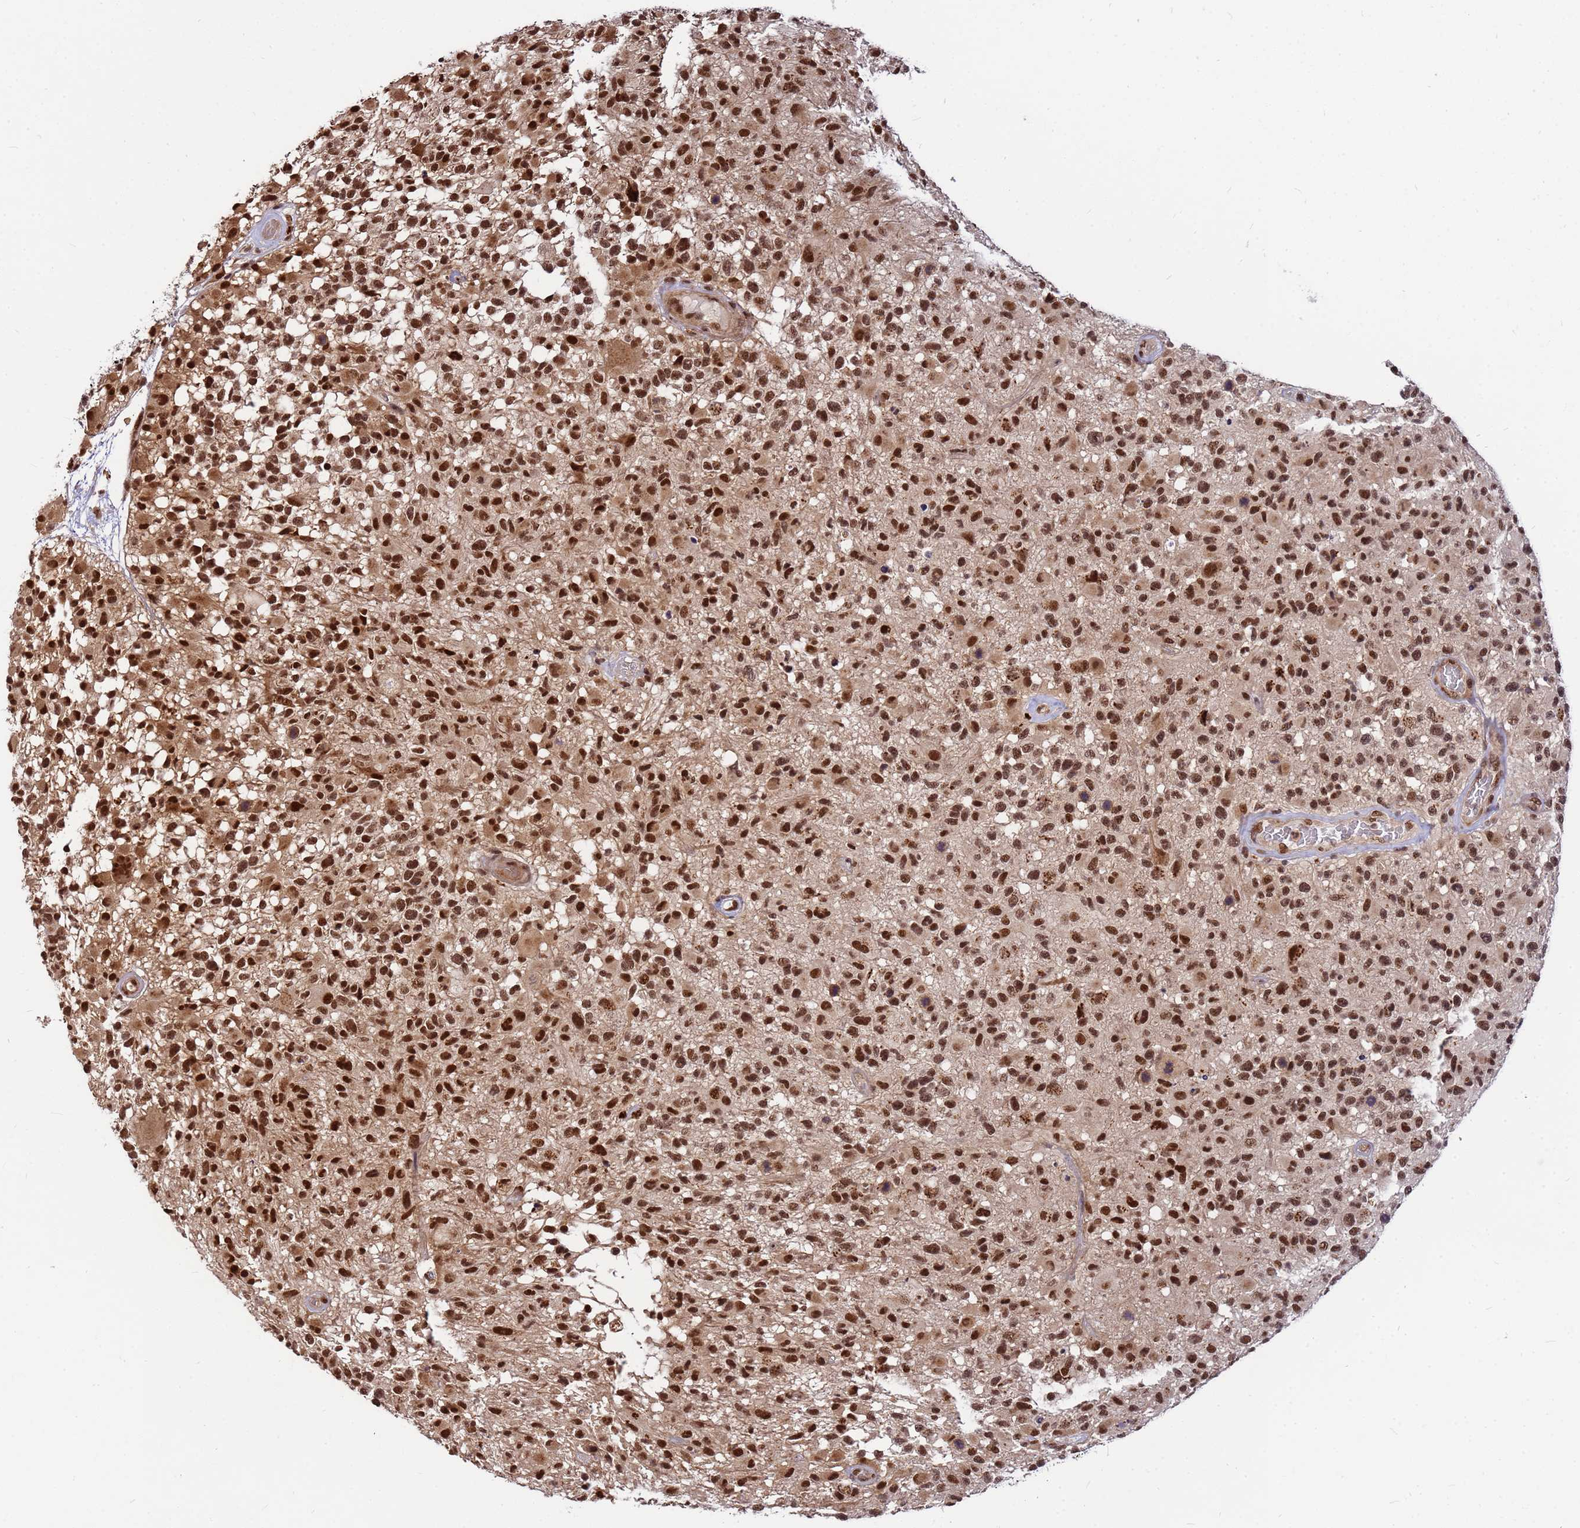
{"staining": {"intensity": "strong", "quantity": ">75%", "location": "cytoplasmic/membranous,nuclear"}, "tissue": "glioma", "cell_type": "Tumor cells", "image_type": "cancer", "snomed": [{"axis": "morphology", "description": "Glioma, malignant, High grade"}, {"axis": "morphology", "description": "Glioblastoma, NOS"}, {"axis": "topography", "description": "Brain"}], "caption": "Protein staining demonstrates strong cytoplasmic/membranous and nuclear staining in approximately >75% of tumor cells in high-grade glioma (malignant). (DAB = brown stain, brightfield microscopy at high magnification).", "gene": "NCBP2", "patient": {"sex": "male", "age": 60}}